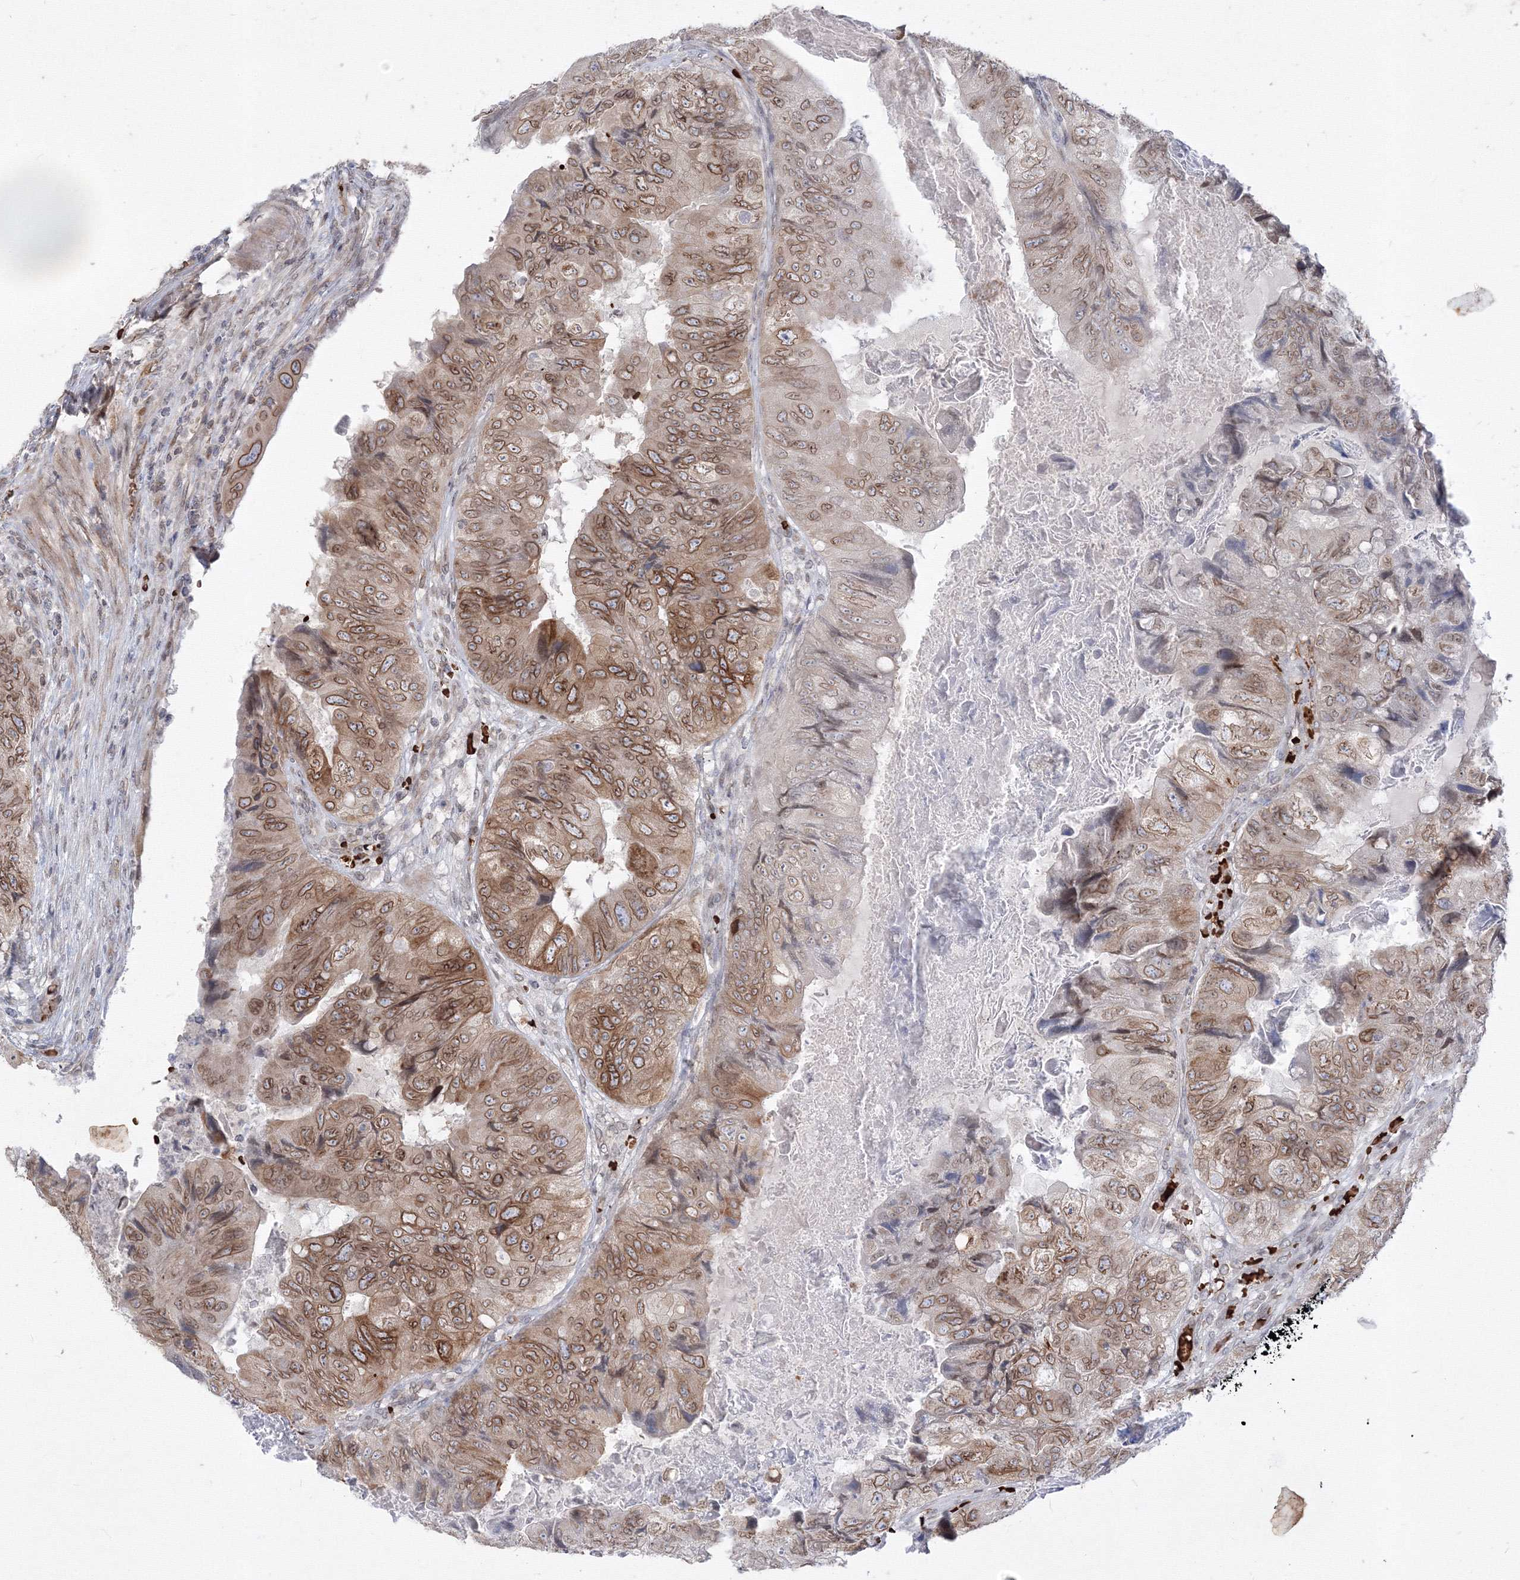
{"staining": {"intensity": "moderate", "quantity": ">75%", "location": "cytoplasmic/membranous,nuclear"}, "tissue": "colorectal cancer", "cell_type": "Tumor cells", "image_type": "cancer", "snomed": [{"axis": "morphology", "description": "Adenocarcinoma, NOS"}, {"axis": "topography", "description": "Rectum"}], "caption": "Brown immunohistochemical staining in human adenocarcinoma (colorectal) displays moderate cytoplasmic/membranous and nuclear staining in approximately >75% of tumor cells.", "gene": "DNAJB2", "patient": {"sex": "male", "age": 63}}